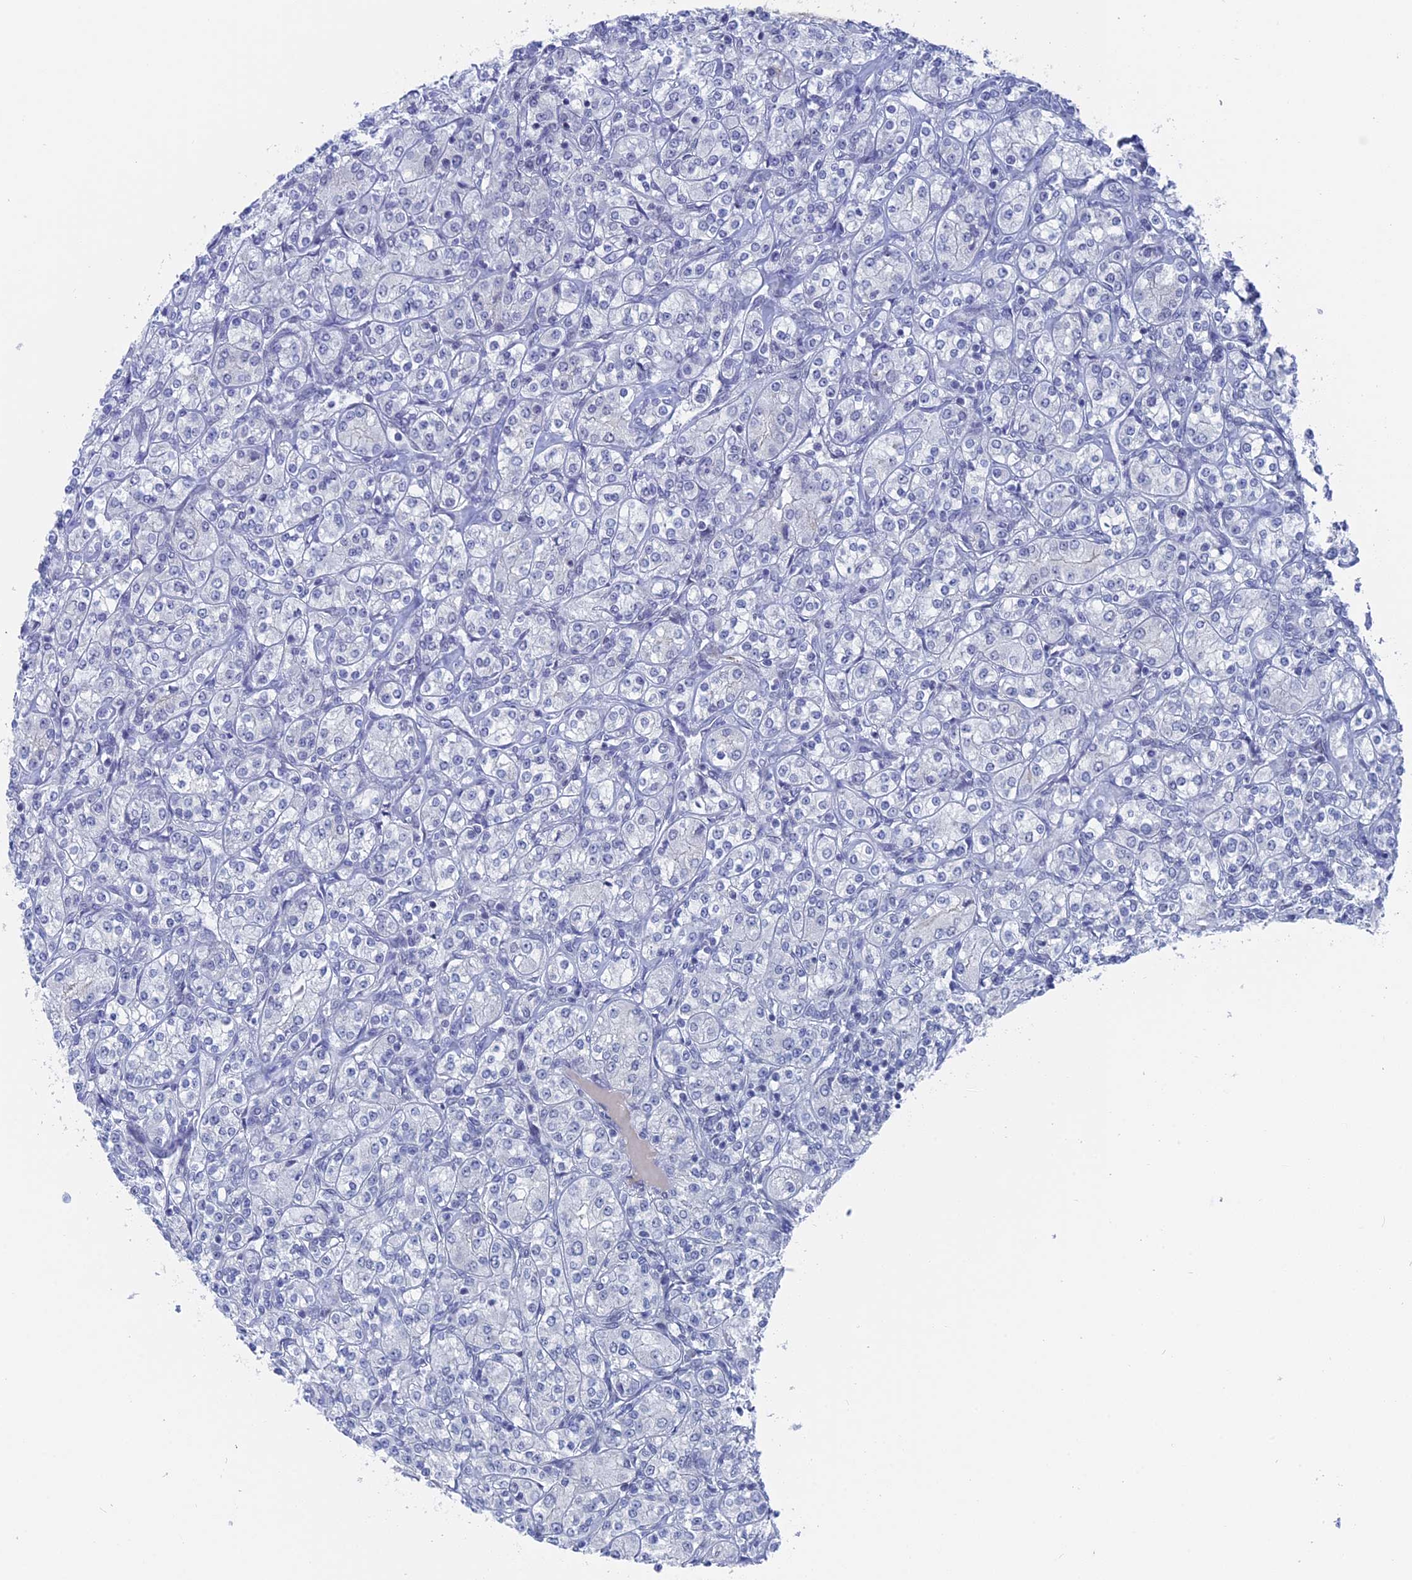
{"staining": {"intensity": "negative", "quantity": "none", "location": "none"}, "tissue": "renal cancer", "cell_type": "Tumor cells", "image_type": "cancer", "snomed": [{"axis": "morphology", "description": "Adenocarcinoma, NOS"}, {"axis": "topography", "description": "Kidney"}], "caption": "The micrograph demonstrates no staining of tumor cells in renal cancer.", "gene": "BRD2", "patient": {"sex": "male", "age": 77}}